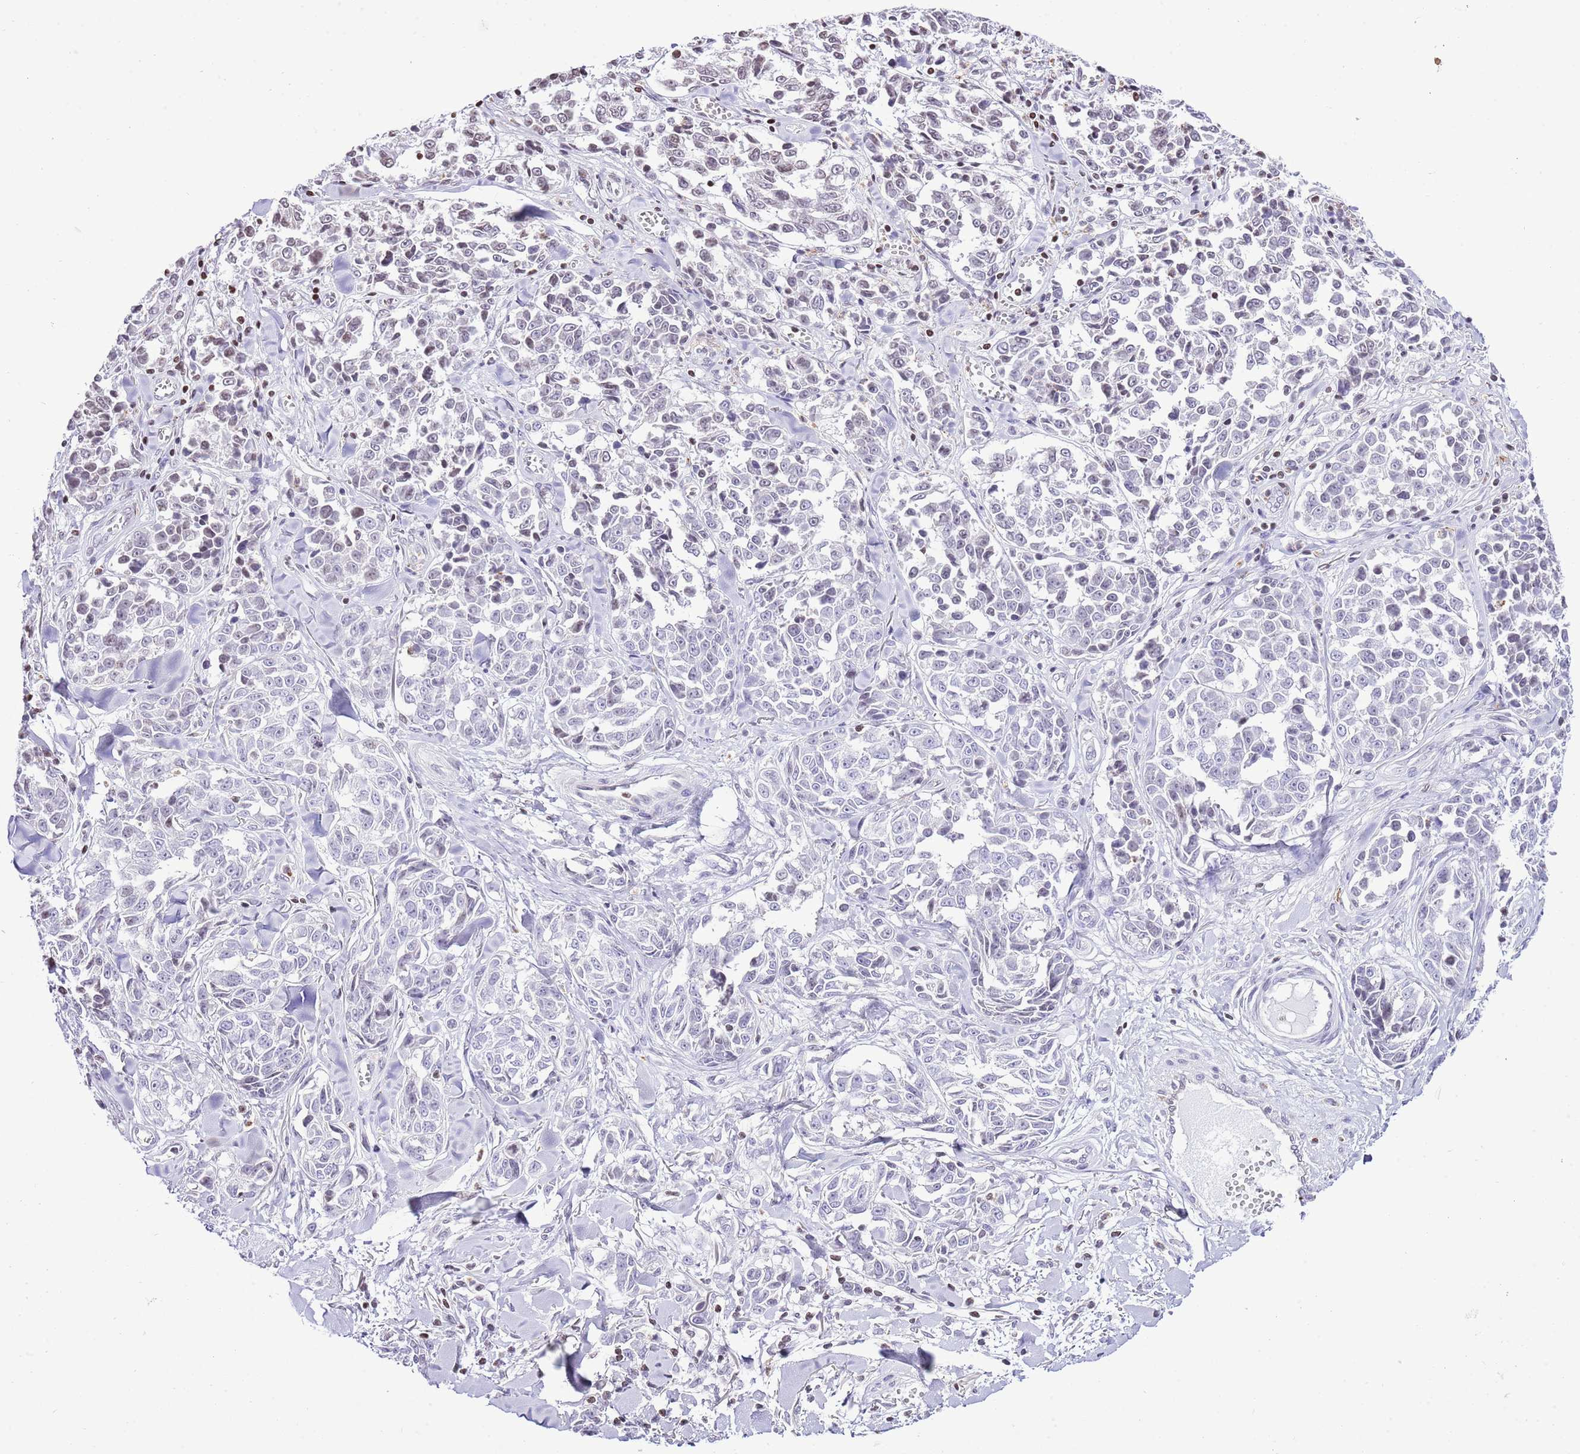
{"staining": {"intensity": "weak", "quantity": "<25%", "location": "nuclear"}, "tissue": "melanoma", "cell_type": "Tumor cells", "image_type": "cancer", "snomed": [{"axis": "morphology", "description": "Malignant melanoma, NOS"}, {"axis": "topography", "description": "Skin"}], "caption": "Micrograph shows no protein positivity in tumor cells of malignant melanoma tissue.", "gene": "PRR15", "patient": {"sex": "female", "age": 64}}